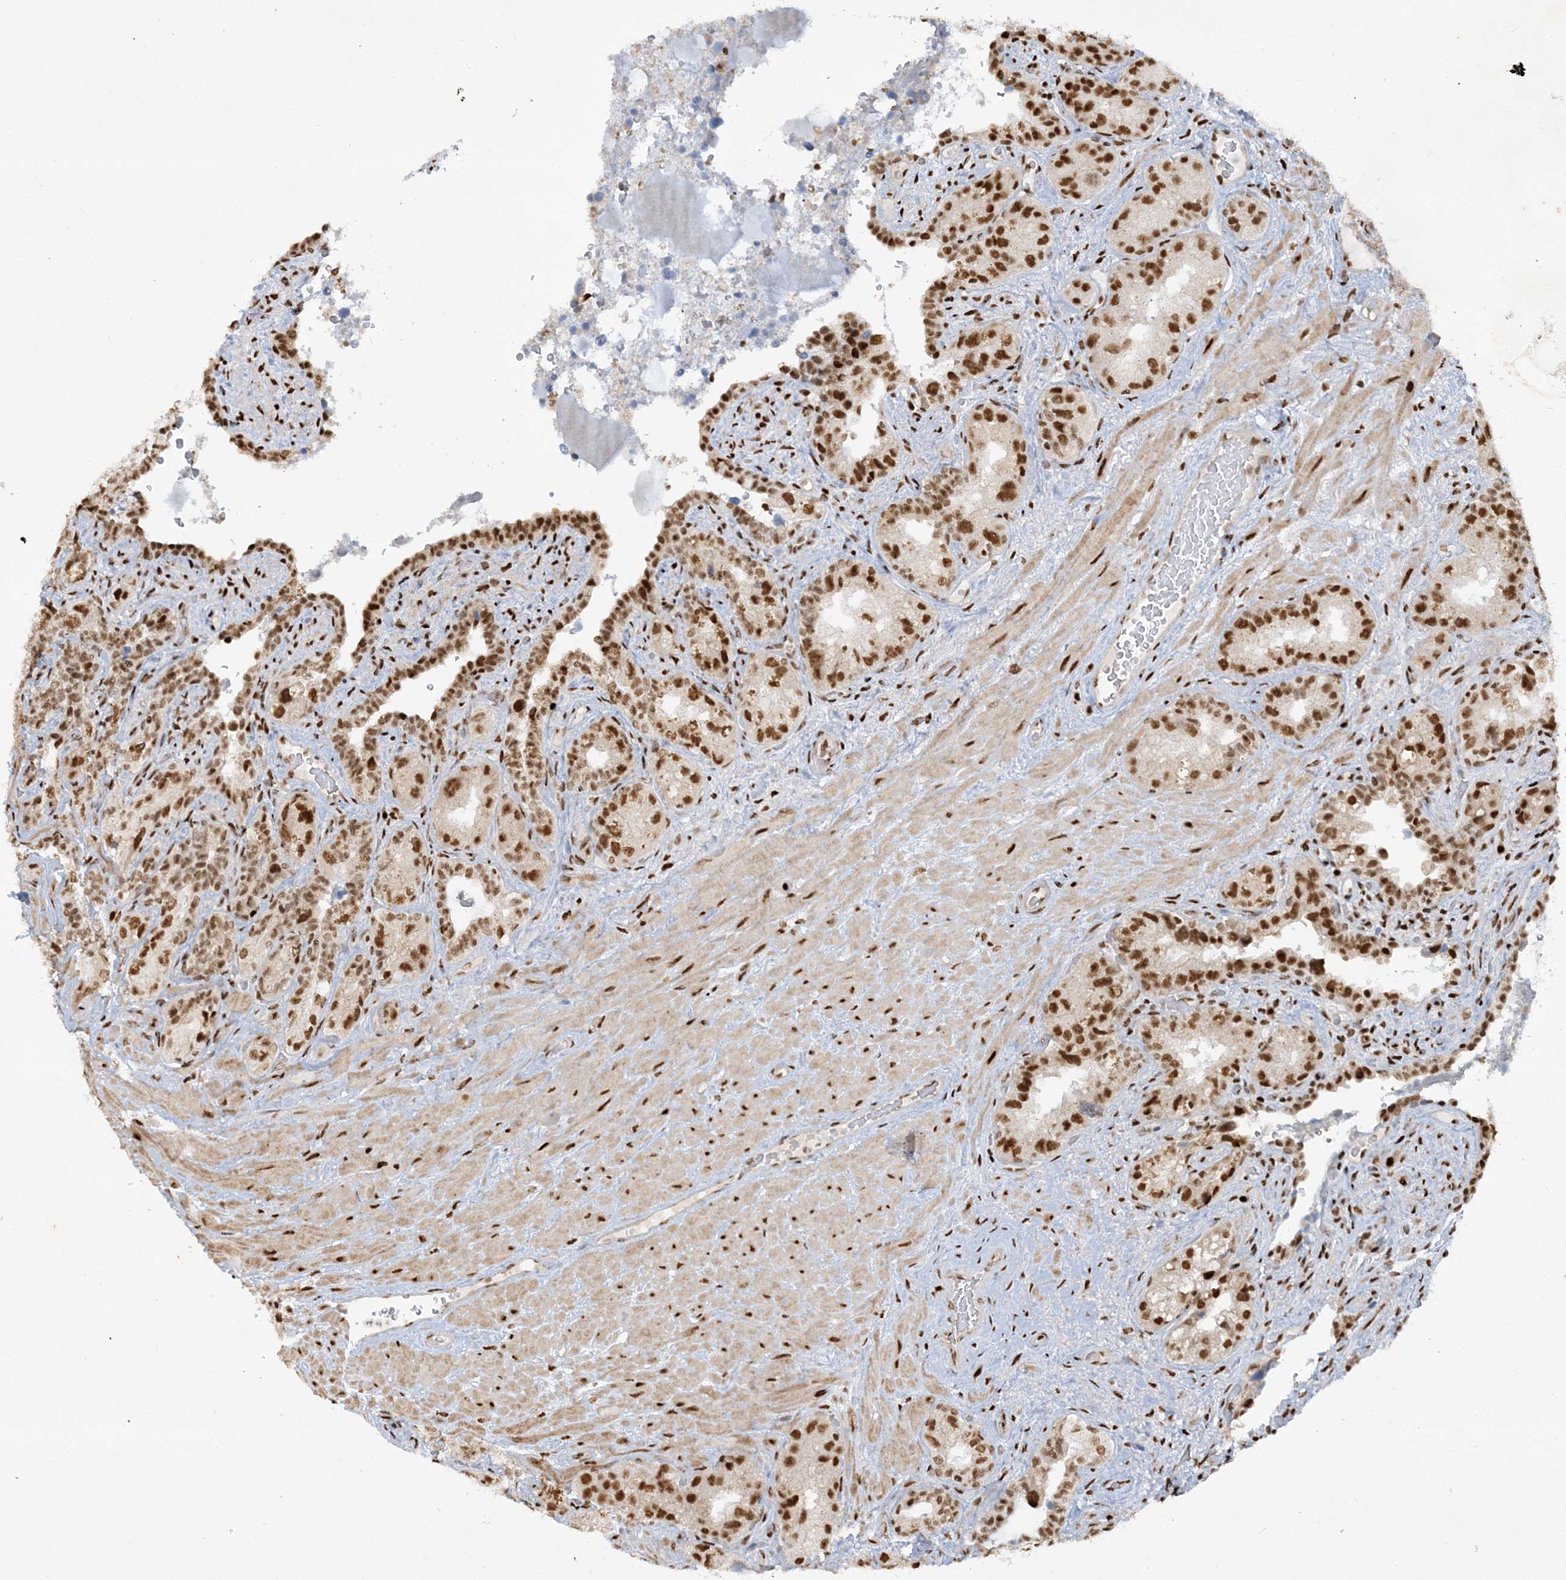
{"staining": {"intensity": "strong", "quantity": ">75%", "location": "nuclear"}, "tissue": "seminal vesicle", "cell_type": "Glandular cells", "image_type": "normal", "snomed": [{"axis": "morphology", "description": "Normal tissue, NOS"}, {"axis": "topography", "description": "Seminal veicle"}, {"axis": "topography", "description": "Peripheral nerve tissue"}], "caption": "IHC of benign human seminal vesicle demonstrates high levels of strong nuclear expression in about >75% of glandular cells. The protein is stained brown, and the nuclei are stained in blue (DAB IHC with brightfield microscopy, high magnification).", "gene": "DELE1", "patient": {"sex": "male", "age": 67}}